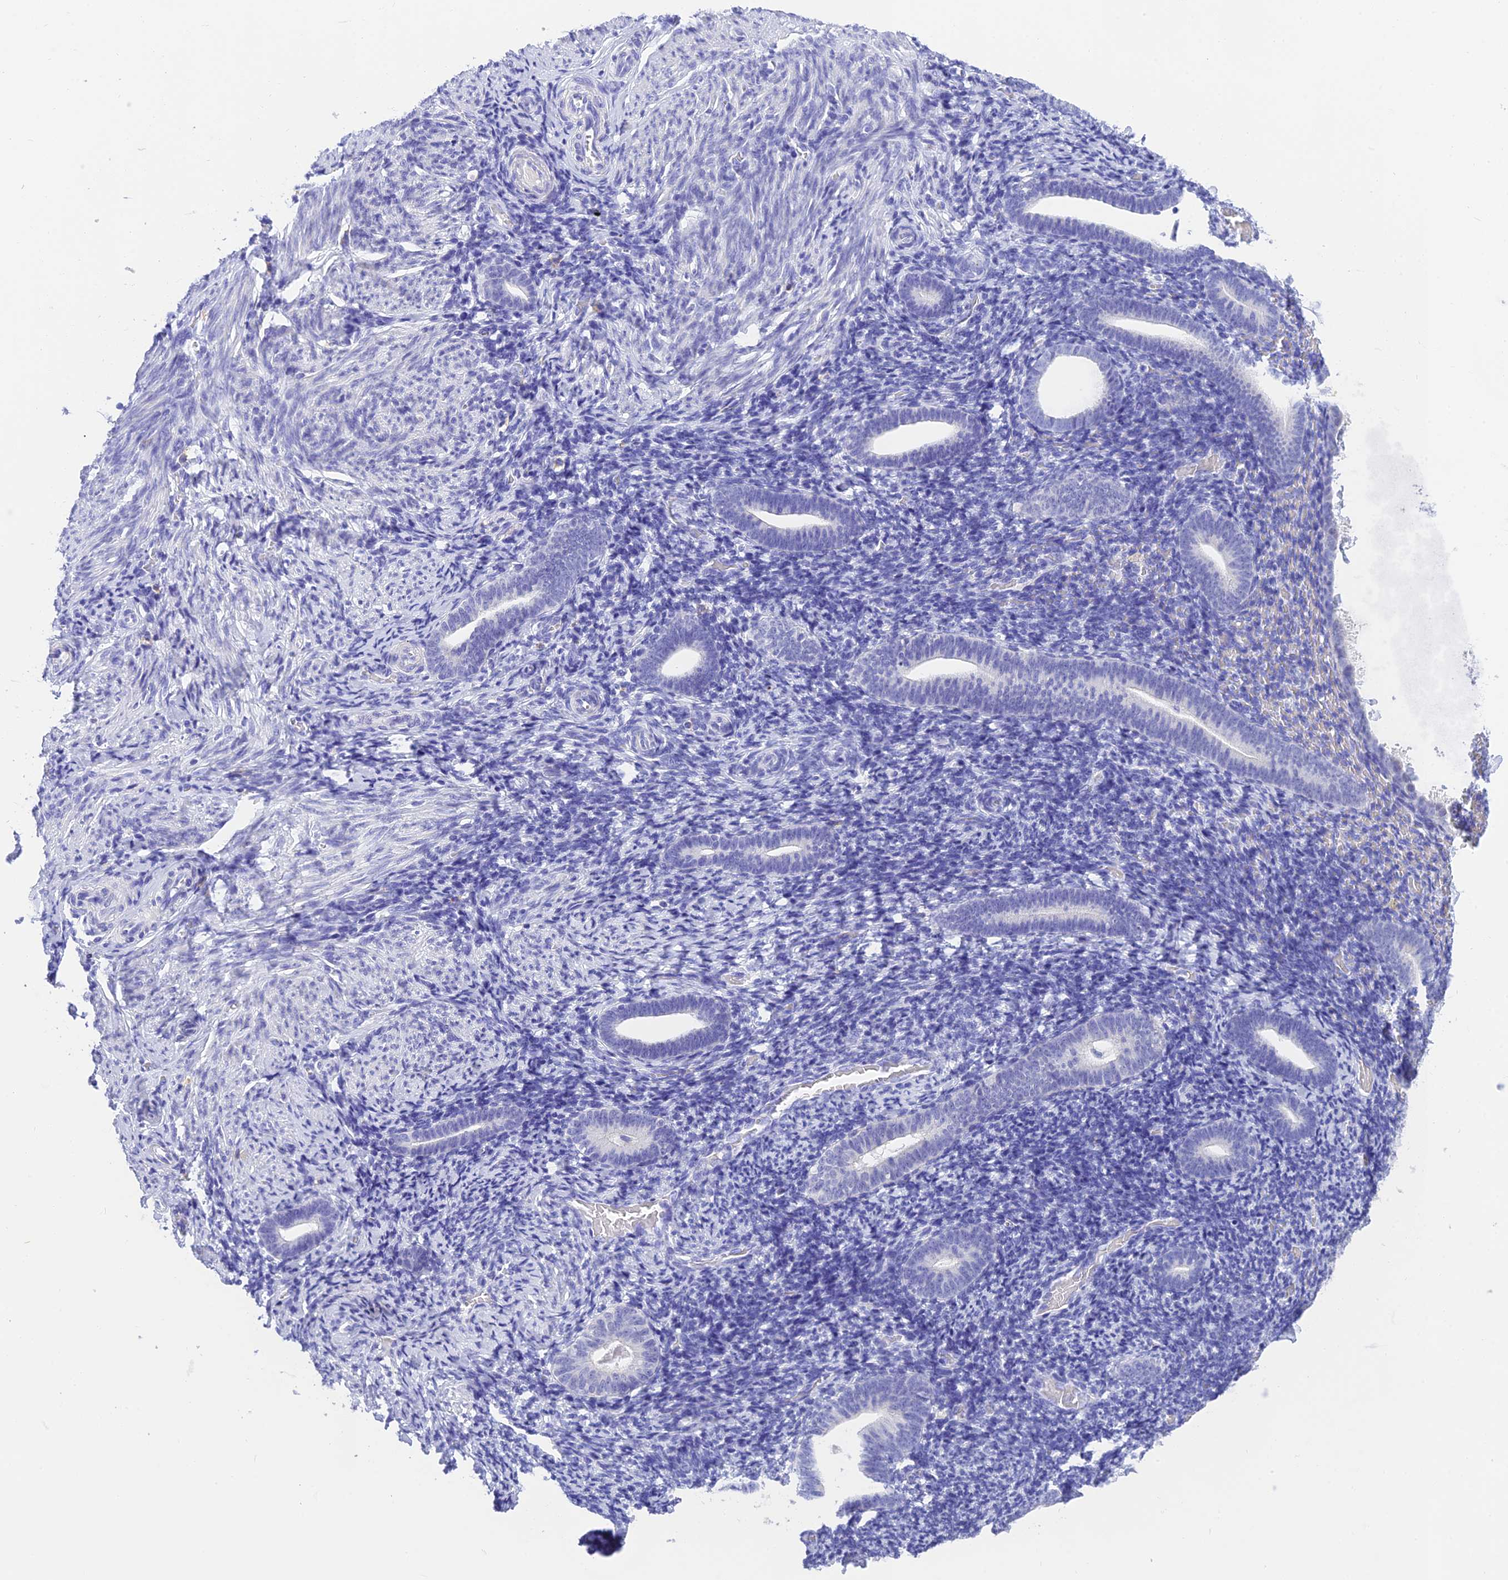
{"staining": {"intensity": "negative", "quantity": "none", "location": "none"}, "tissue": "endometrium", "cell_type": "Cells in endometrial stroma", "image_type": "normal", "snomed": [{"axis": "morphology", "description": "Normal tissue, NOS"}, {"axis": "topography", "description": "Endometrium"}], "caption": "This photomicrograph is of normal endometrium stained with immunohistochemistry (IHC) to label a protein in brown with the nuclei are counter-stained blue. There is no positivity in cells in endometrial stroma.", "gene": "KDELR3", "patient": {"sex": "female", "age": 51}}